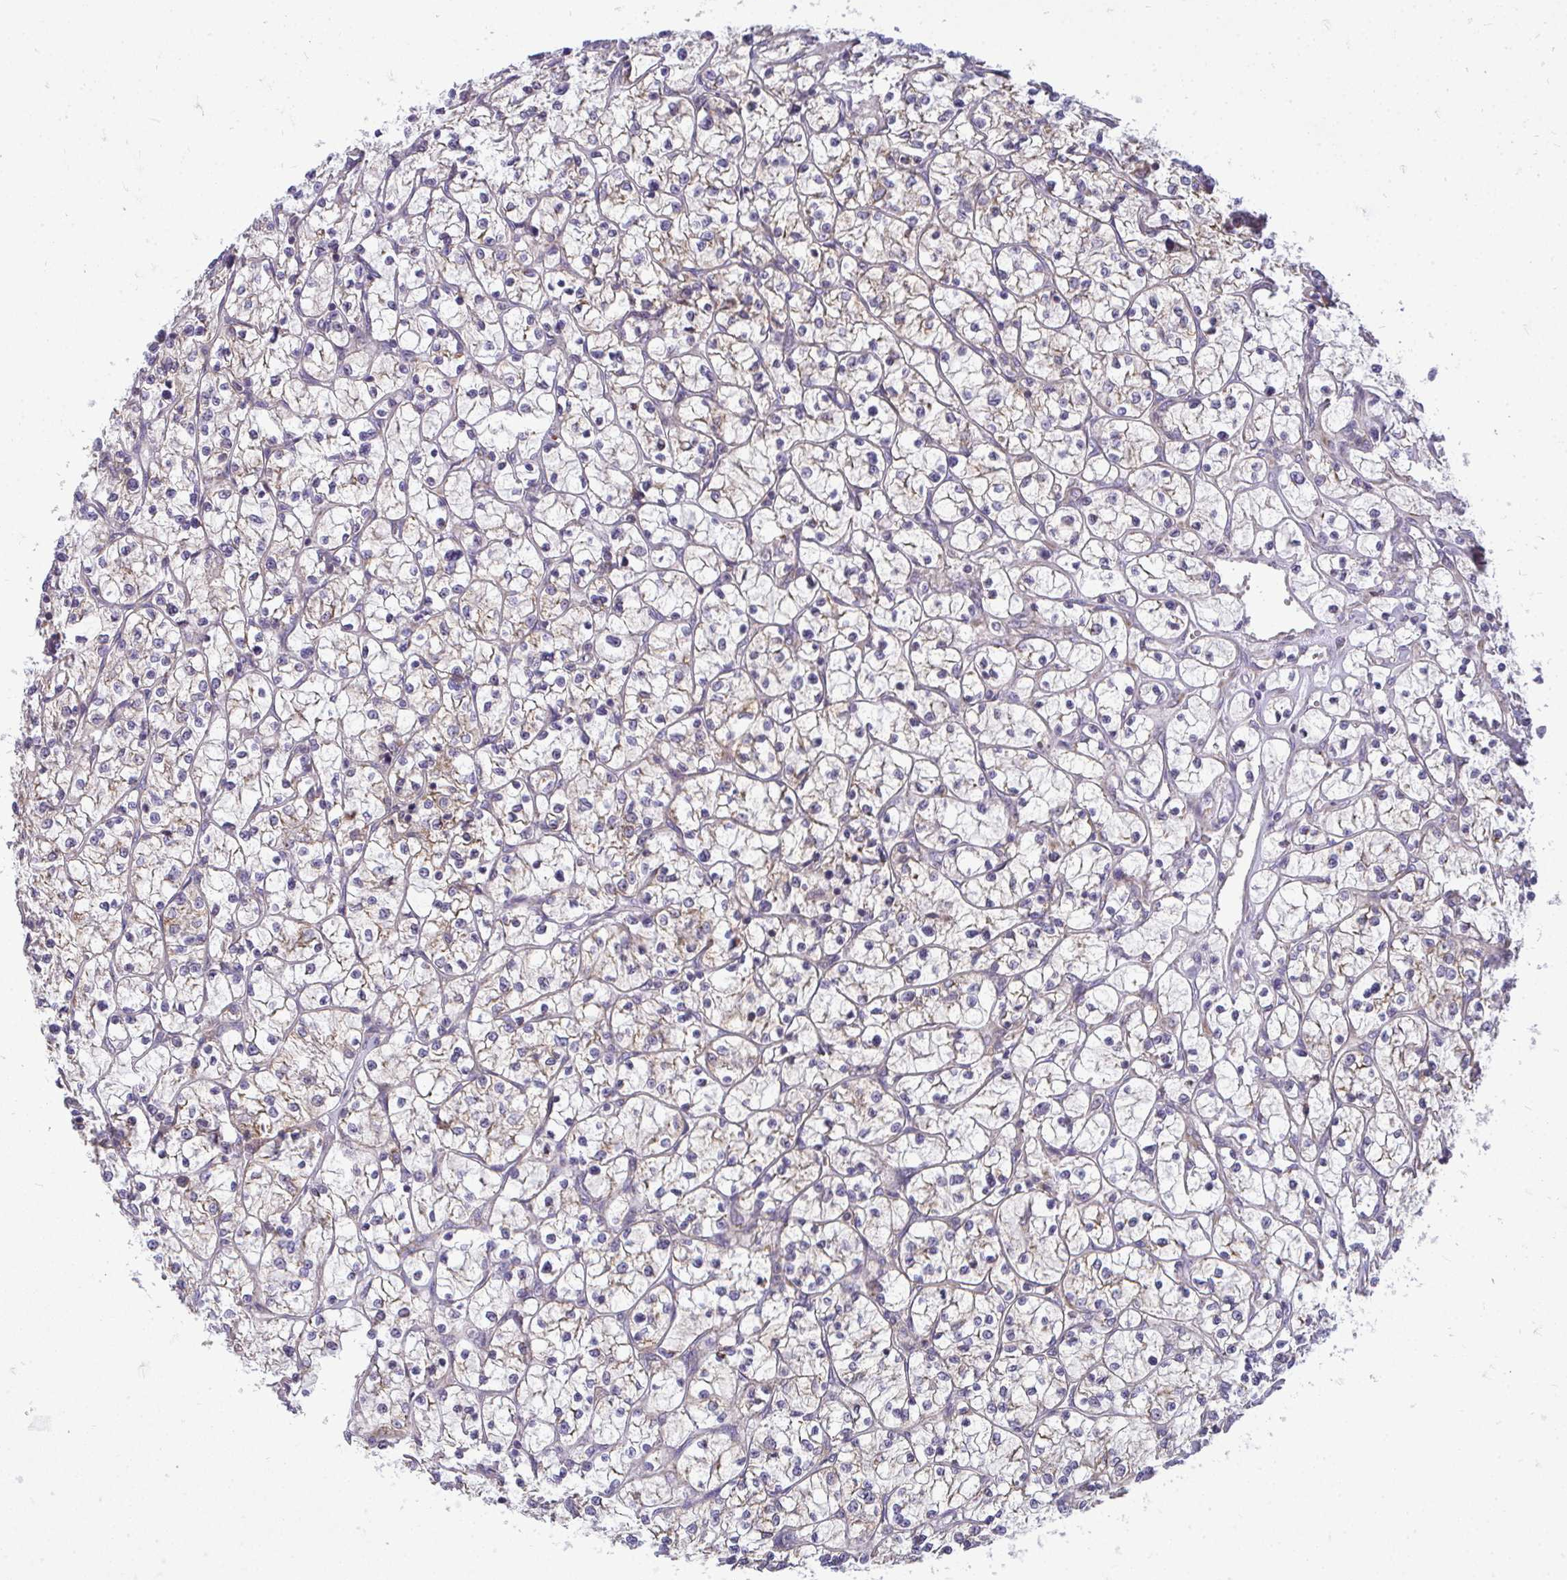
{"staining": {"intensity": "weak", "quantity": "<25%", "location": "cytoplasmic/membranous"}, "tissue": "renal cancer", "cell_type": "Tumor cells", "image_type": "cancer", "snomed": [{"axis": "morphology", "description": "Adenocarcinoma, NOS"}, {"axis": "topography", "description": "Kidney"}], "caption": "Immunohistochemistry photomicrograph of neoplastic tissue: human adenocarcinoma (renal) stained with DAB (3,3'-diaminobenzidine) displays no significant protein positivity in tumor cells.", "gene": "RPLP2", "patient": {"sex": "female", "age": 64}}